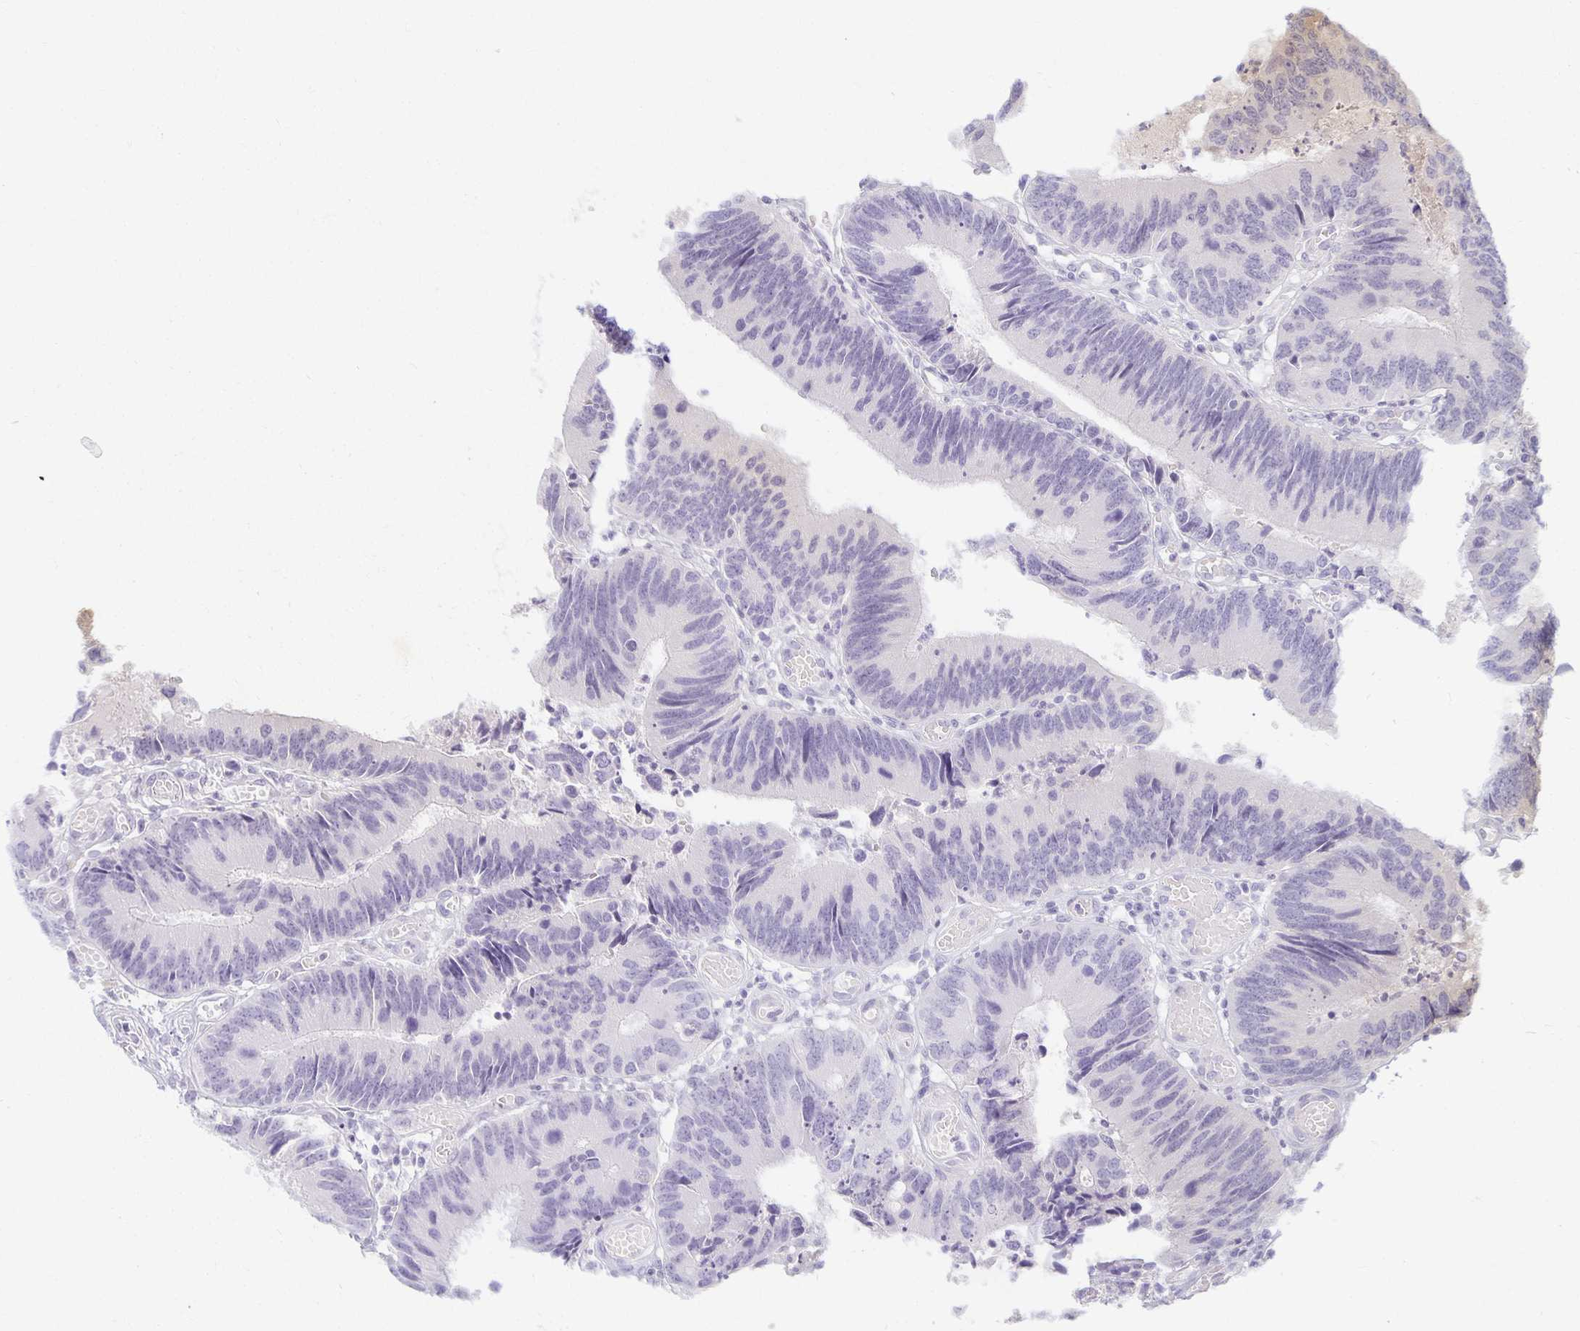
{"staining": {"intensity": "moderate", "quantity": "<25%", "location": "cytoplasmic/membranous"}, "tissue": "colorectal cancer", "cell_type": "Tumor cells", "image_type": "cancer", "snomed": [{"axis": "morphology", "description": "Adenocarcinoma, NOS"}, {"axis": "topography", "description": "Colon"}], "caption": "Moderate cytoplasmic/membranous expression is appreciated in approximately <25% of tumor cells in adenocarcinoma (colorectal).", "gene": "EHF", "patient": {"sex": "female", "age": 67}}